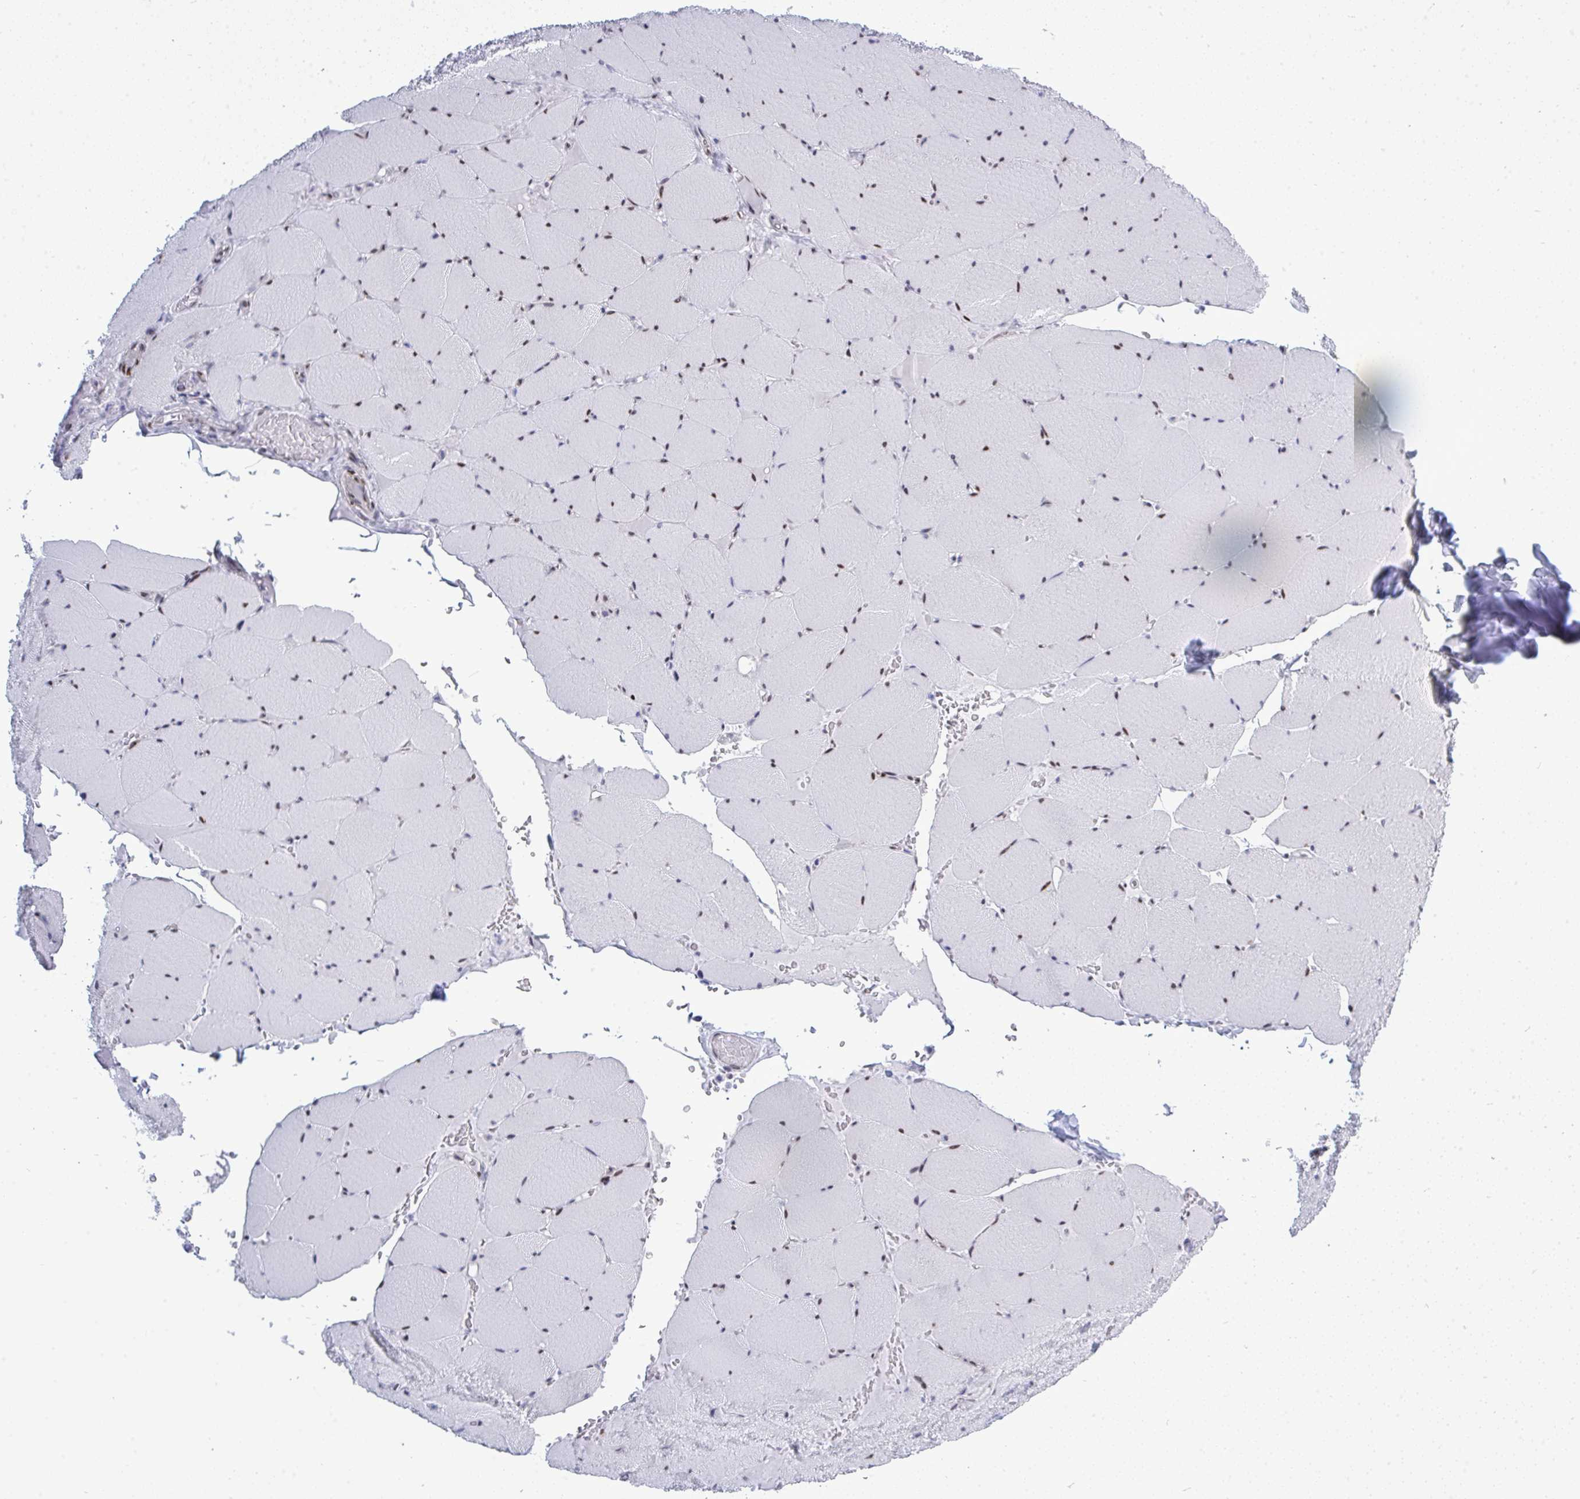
{"staining": {"intensity": "negative", "quantity": "none", "location": "none"}, "tissue": "skeletal muscle", "cell_type": "Myocytes", "image_type": "normal", "snomed": [{"axis": "morphology", "description": "Normal tissue, NOS"}, {"axis": "topography", "description": "Skeletal muscle"}, {"axis": "topography", "description": "Head-Neck"}], "caption": "A histopathology image of human skeletal muscle is negative for staining in myocytes.", "gene": "TAB1", "patient": {"sex": "male", "age": 66}}